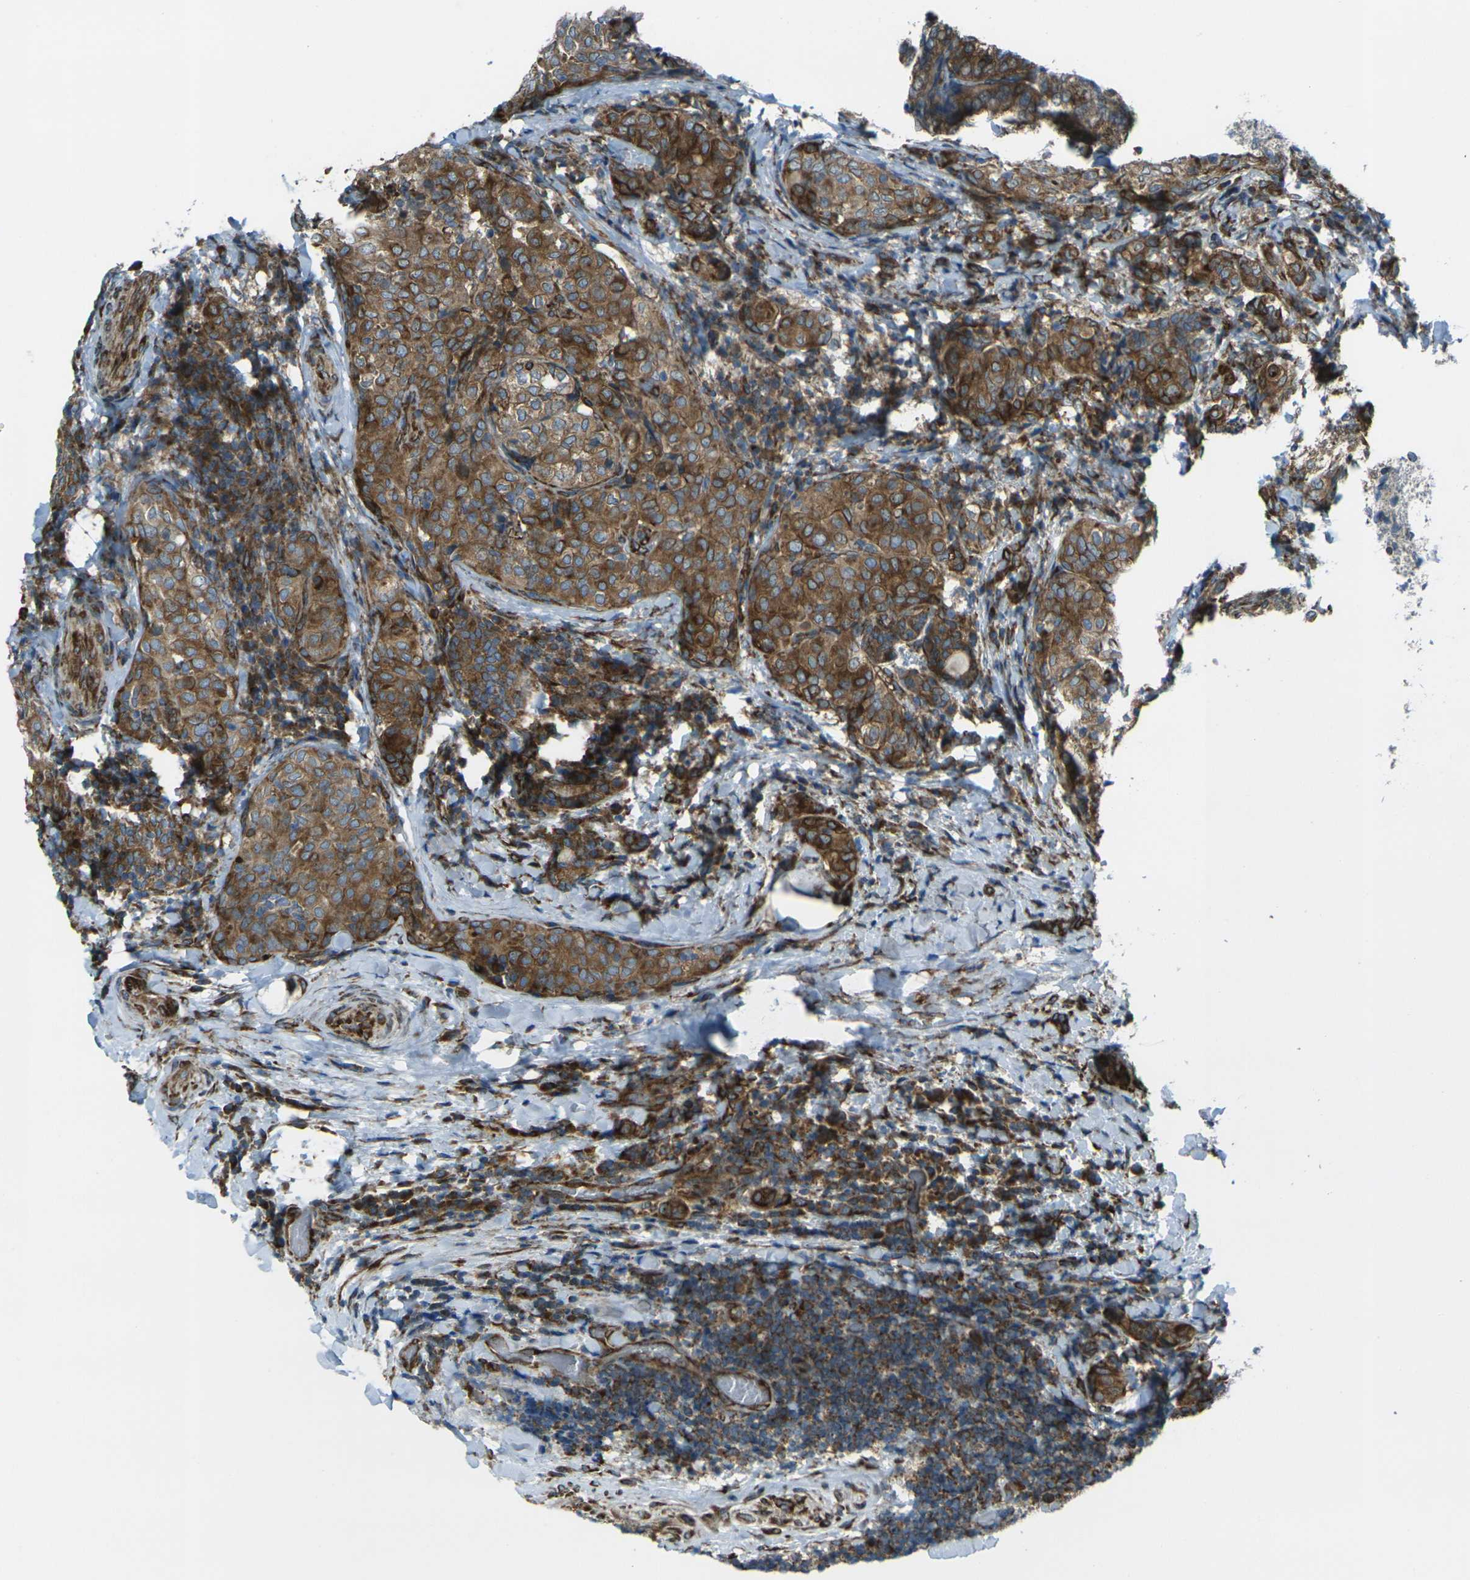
{"staining": {"intensity": "strong", "quantity": ">75%", "location": "cytoplasmic/membranous"}, "tissue": "thyroid cancer", "cell_type": "Tumor cells", "image_type": "cancer", "snomed": [{"axis": "morphology", "description": "Normal tissue, NOS"}, {"axis": "morphology", "description": "Papillary adenocarcinoma, NOS"}, {"axis": "topography", "description": "Thyroid gland"}], "caption": "Immunohistochemical staining of human papillary adenocarcinoma (thyroid) exhibits high levels of strong cytoplasmic/membranous staining in approximately >75% of tumor cells. The protein of interest is stained brown, and the nuclei are stained in blue (DAB (3,3'-diaminobenzidine) IHC with brightfield microscopy, high magnification).", "gene": "CELSR2", "patient": {"sex": "female", "age": 30}}